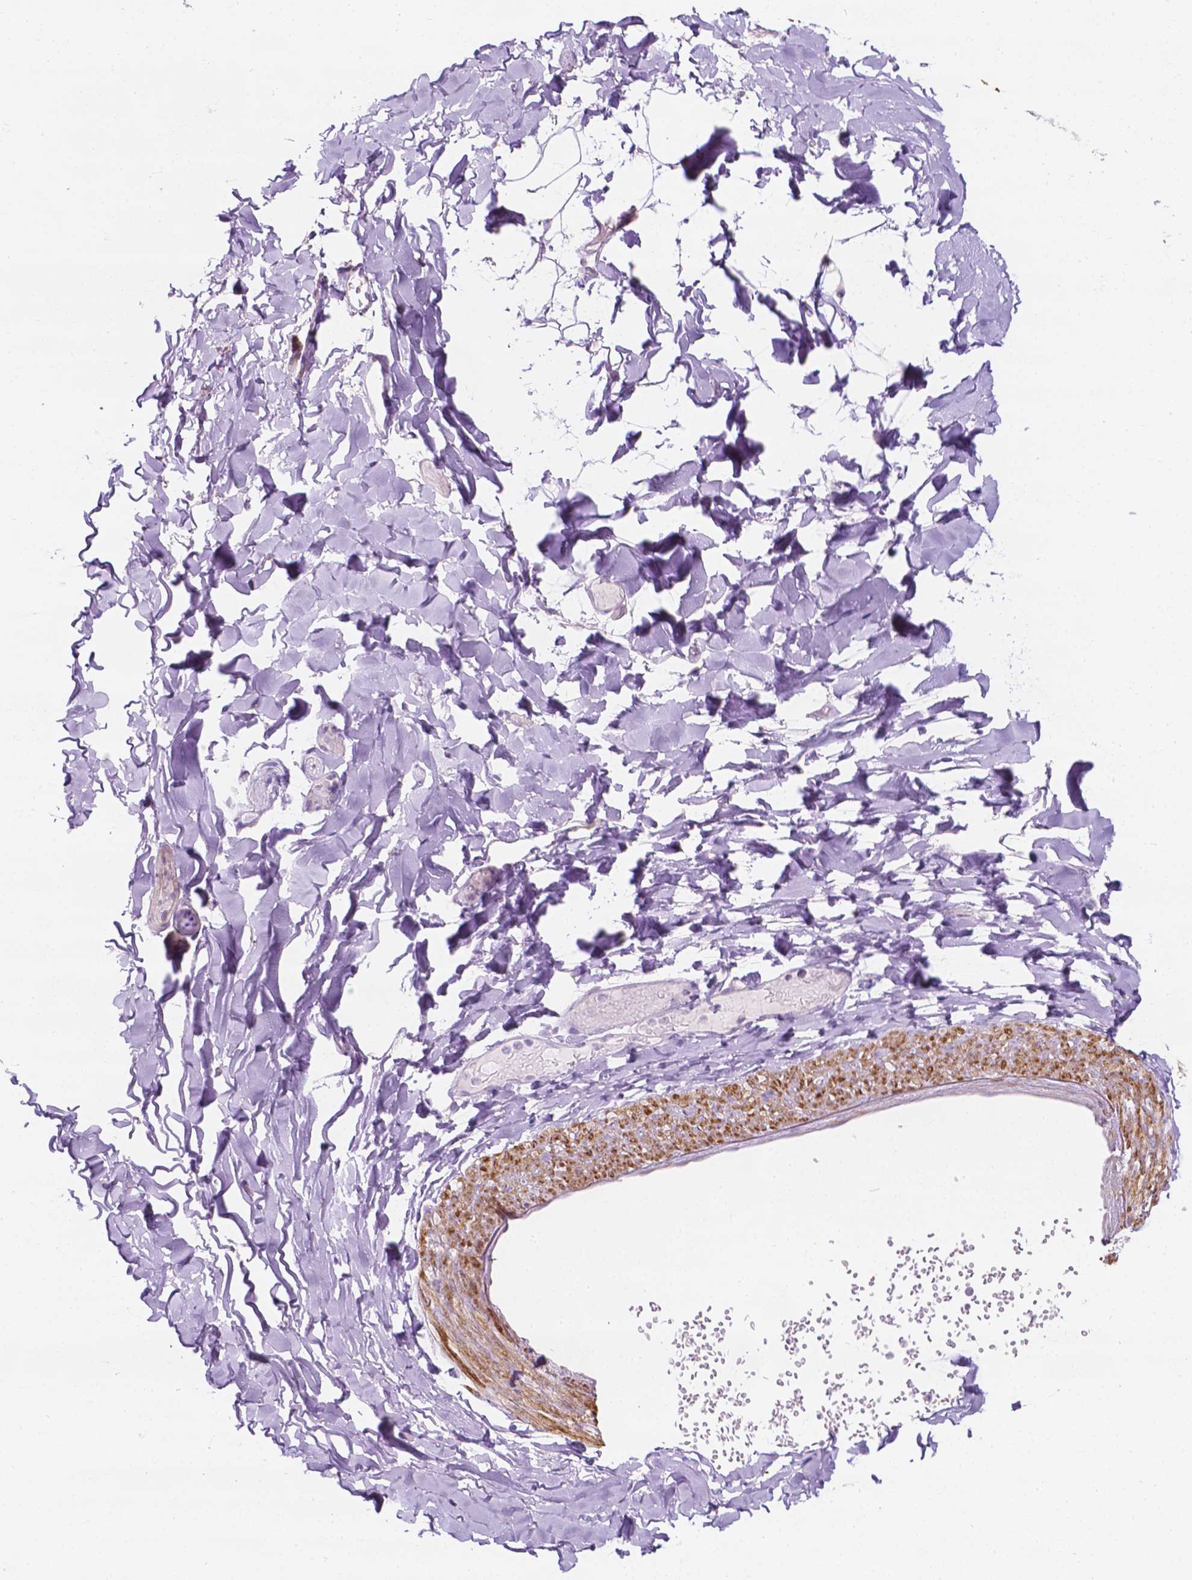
{"staining": {"intensity": "negative", "quantity": "none", "location": "none"}, "tissue": "adipose tissue", "cell_type": "Adipocytes", "image_type": "normal", "snomed": [{"axis": "morphology", "description": "Normal tissue, NOS"}, {"axis": "topography", "description": "Gallbladder"}, {"axis": "topography", "description": "Peripheral nerve tissue"}], "caption": "IHC of normal human adipose tissue displays no expression in adipocytes. (DAB (3,3'-diaminobenzidine) immunohistochemistry (IHC) with hematoxylin counter stain).", "gene": "NOS1AP", "patient": {"sex": "female", "age": 45}}